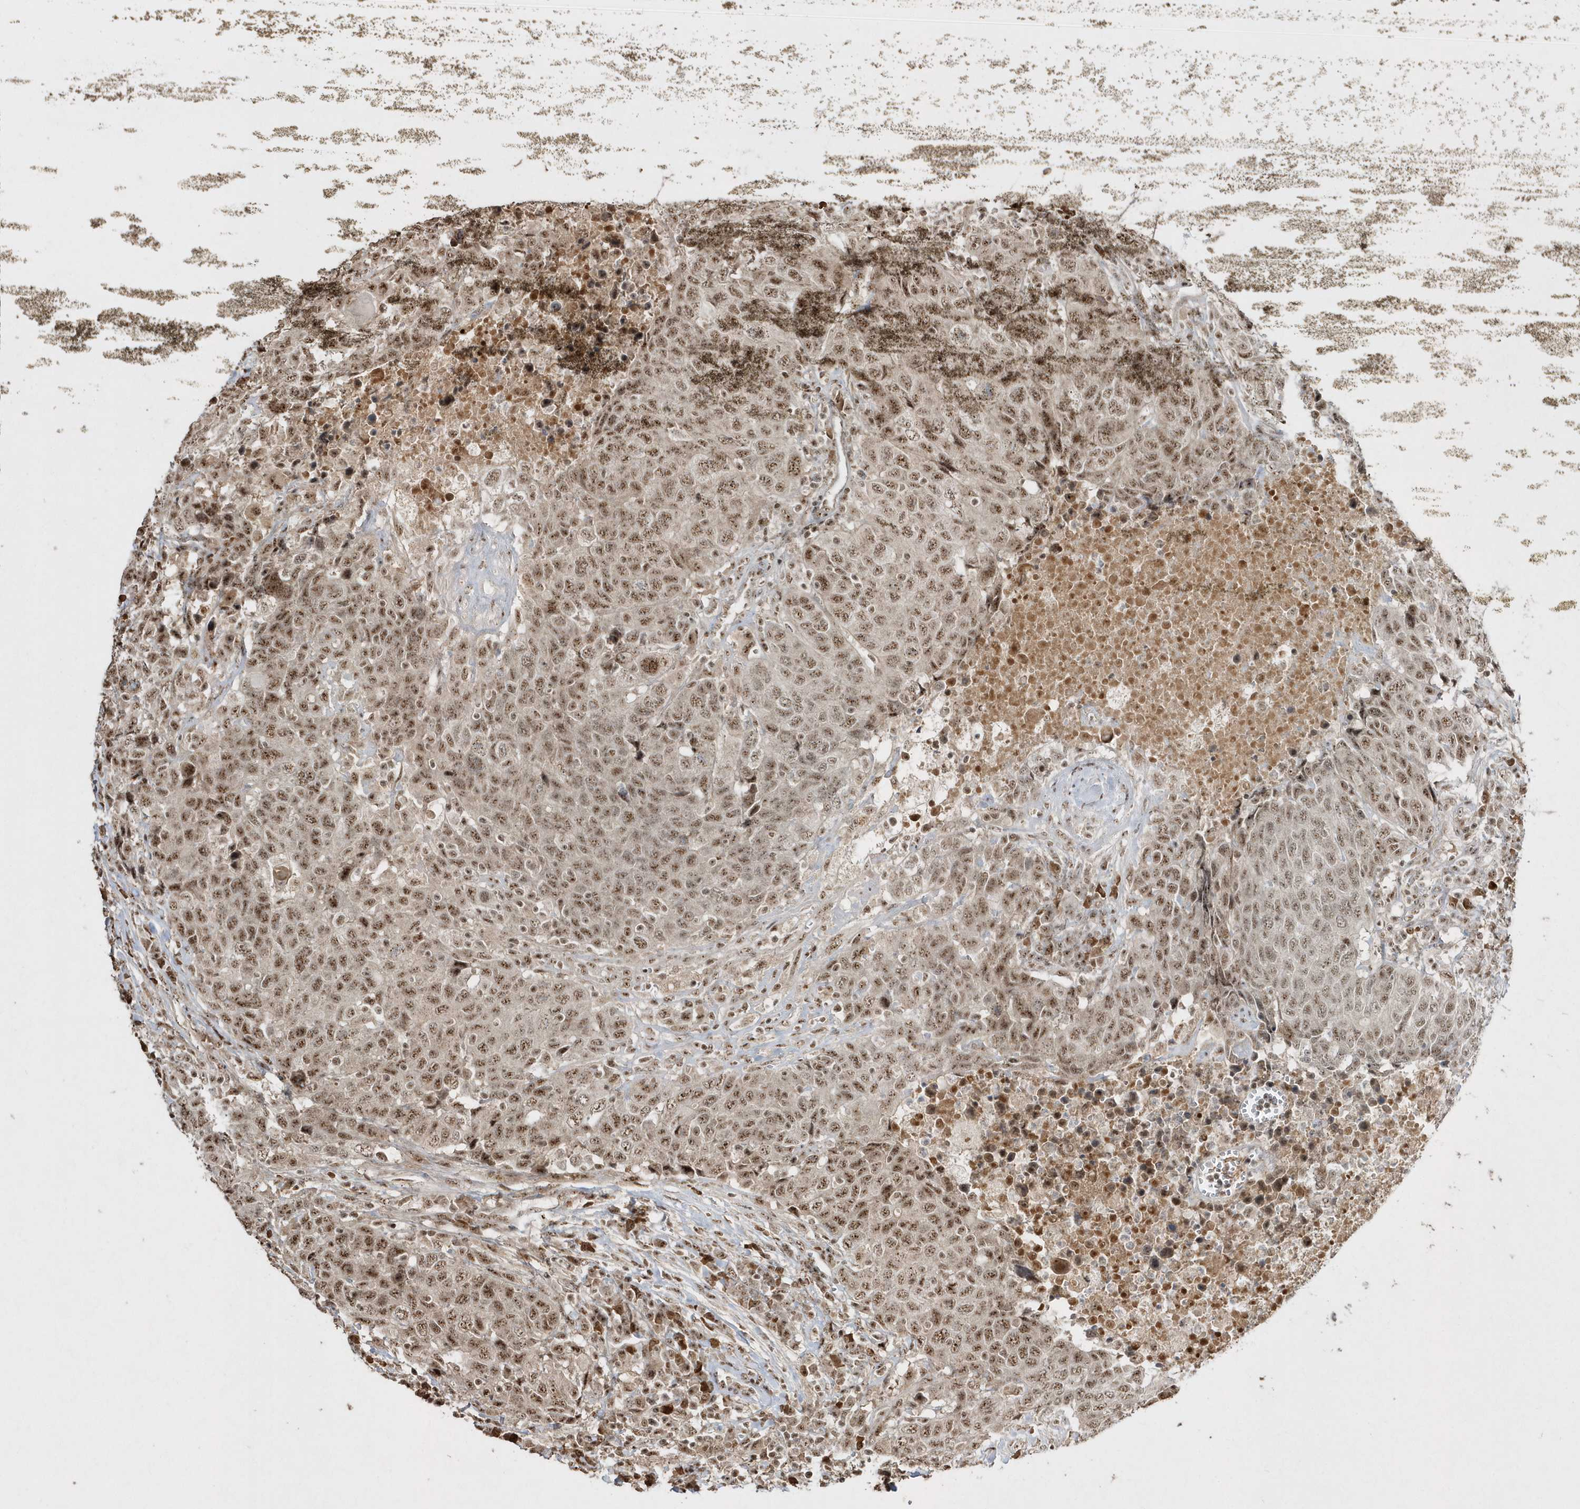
{"staining": {"intensity": "moderate", "quantity": ">75%", "location": "nuclear"}, "tissue": "head and neck cancer", "cell_type": "Tumor cells", "image_type": "cancer", "snomed": [{"axis": "morphology", "description": "Squamous cell carcinoma, NOS"}, {"axis": "topography", "description": "Head-Neck"}], "caption": "Human head and neck cancer stained for a protein (brown) shows moderate nuclear positive positivity in approximately >75% of tumor cells.", "gene": "POLR3B", "patient": {"sex": "male", "age": 66}}